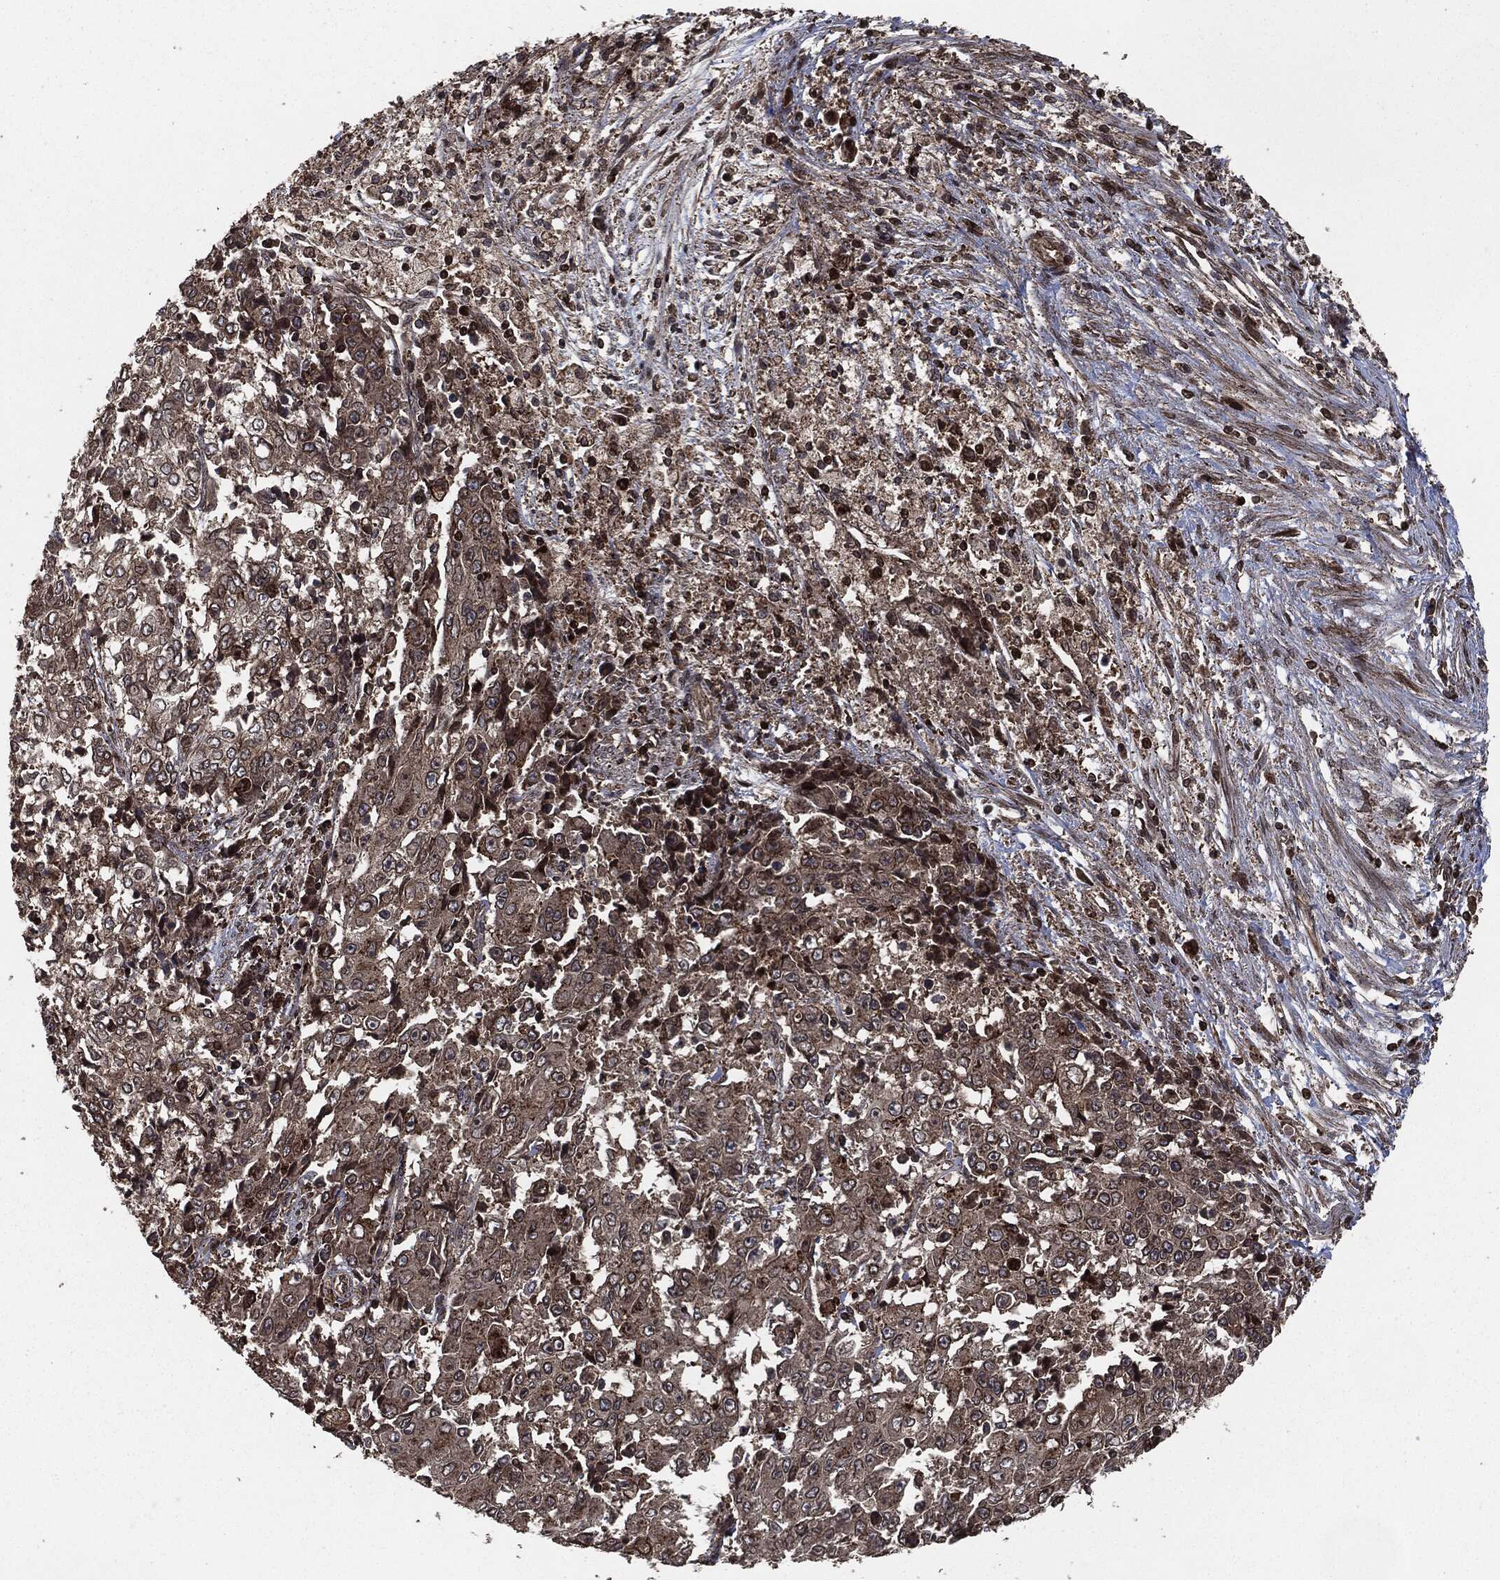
{"staining": {"intensity": "weak", "quantity": "25%-75%", "location": "cytoplasmic/membranous"}, "tissue": "ovarian cancer", "cell_type": "Tumor cells", "image_type": "cancer", "snomed": [{"axis": "morphology", "description": "Carcinoma, endometroid"}, {"axis": "topography", "description": "Ovary"}], "caption": "Protein analysis of ovarian cancer tissue shows weak cytoplasmic/membranous expression in approximately 25%-75% of tumor cells.", "gene": "IFIT1", "patient": {"sex": "female", "age": 42}}